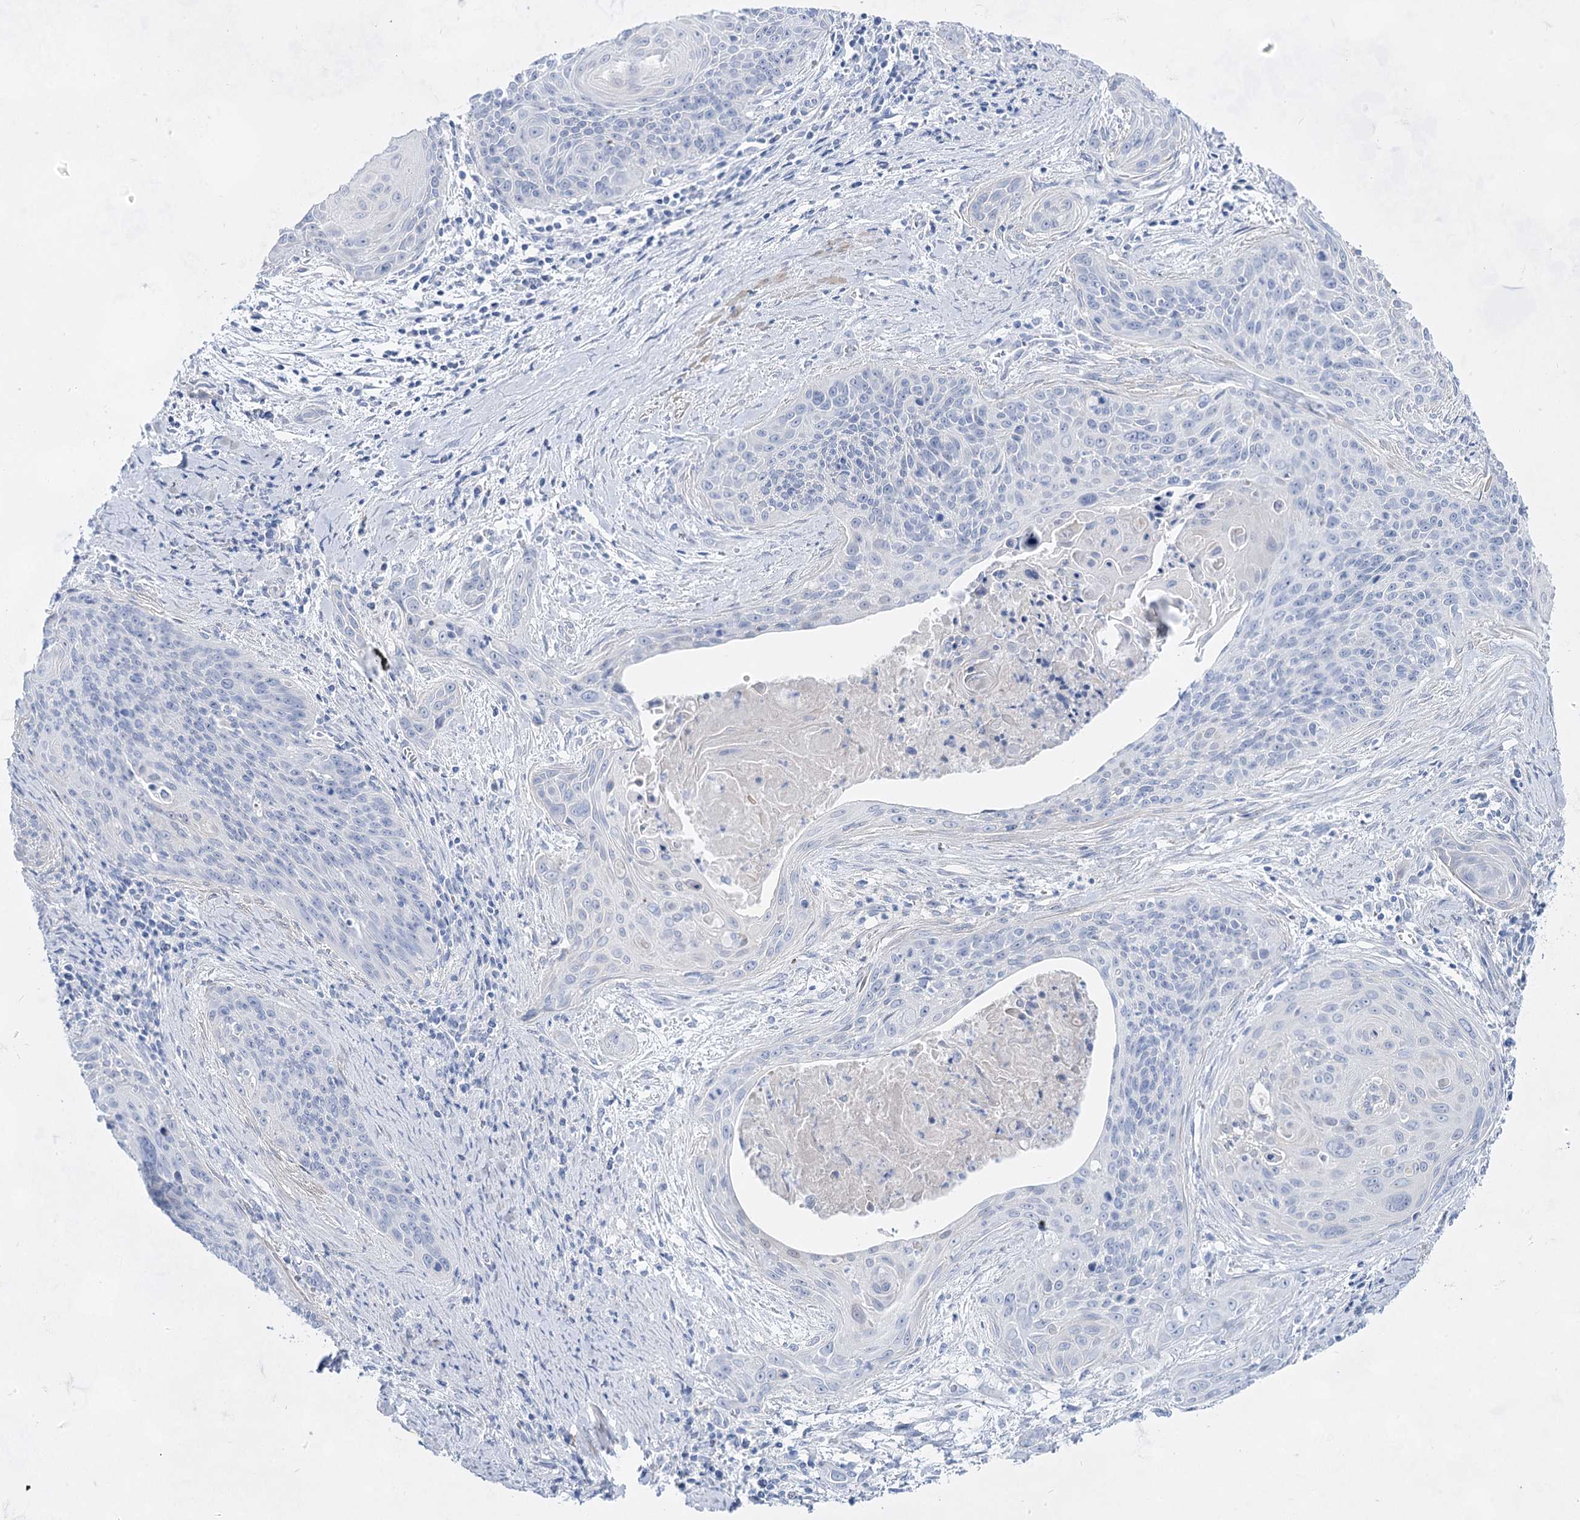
{"staining": {"intensity": "negative", "quantity": "none", "location": "none"}, "tissue": "cervical cancer", "cell_type": "Tumor cells", "image_type": "cancer", "snomed": [{"axis": "morphology", "description": "Squamous cell carcinoma, NOS"}, {"axis": "topography", "description": "Cervix"}], "caption": "Immunohistochemistry (IHC) photomicrograph of cervical cancer (squamous cell carcinoma) stained for a protein (brown), which reveals no staining in tumor cells.", "gene": "ACRV1", "patient": {"sex": "female", "age": 55}}